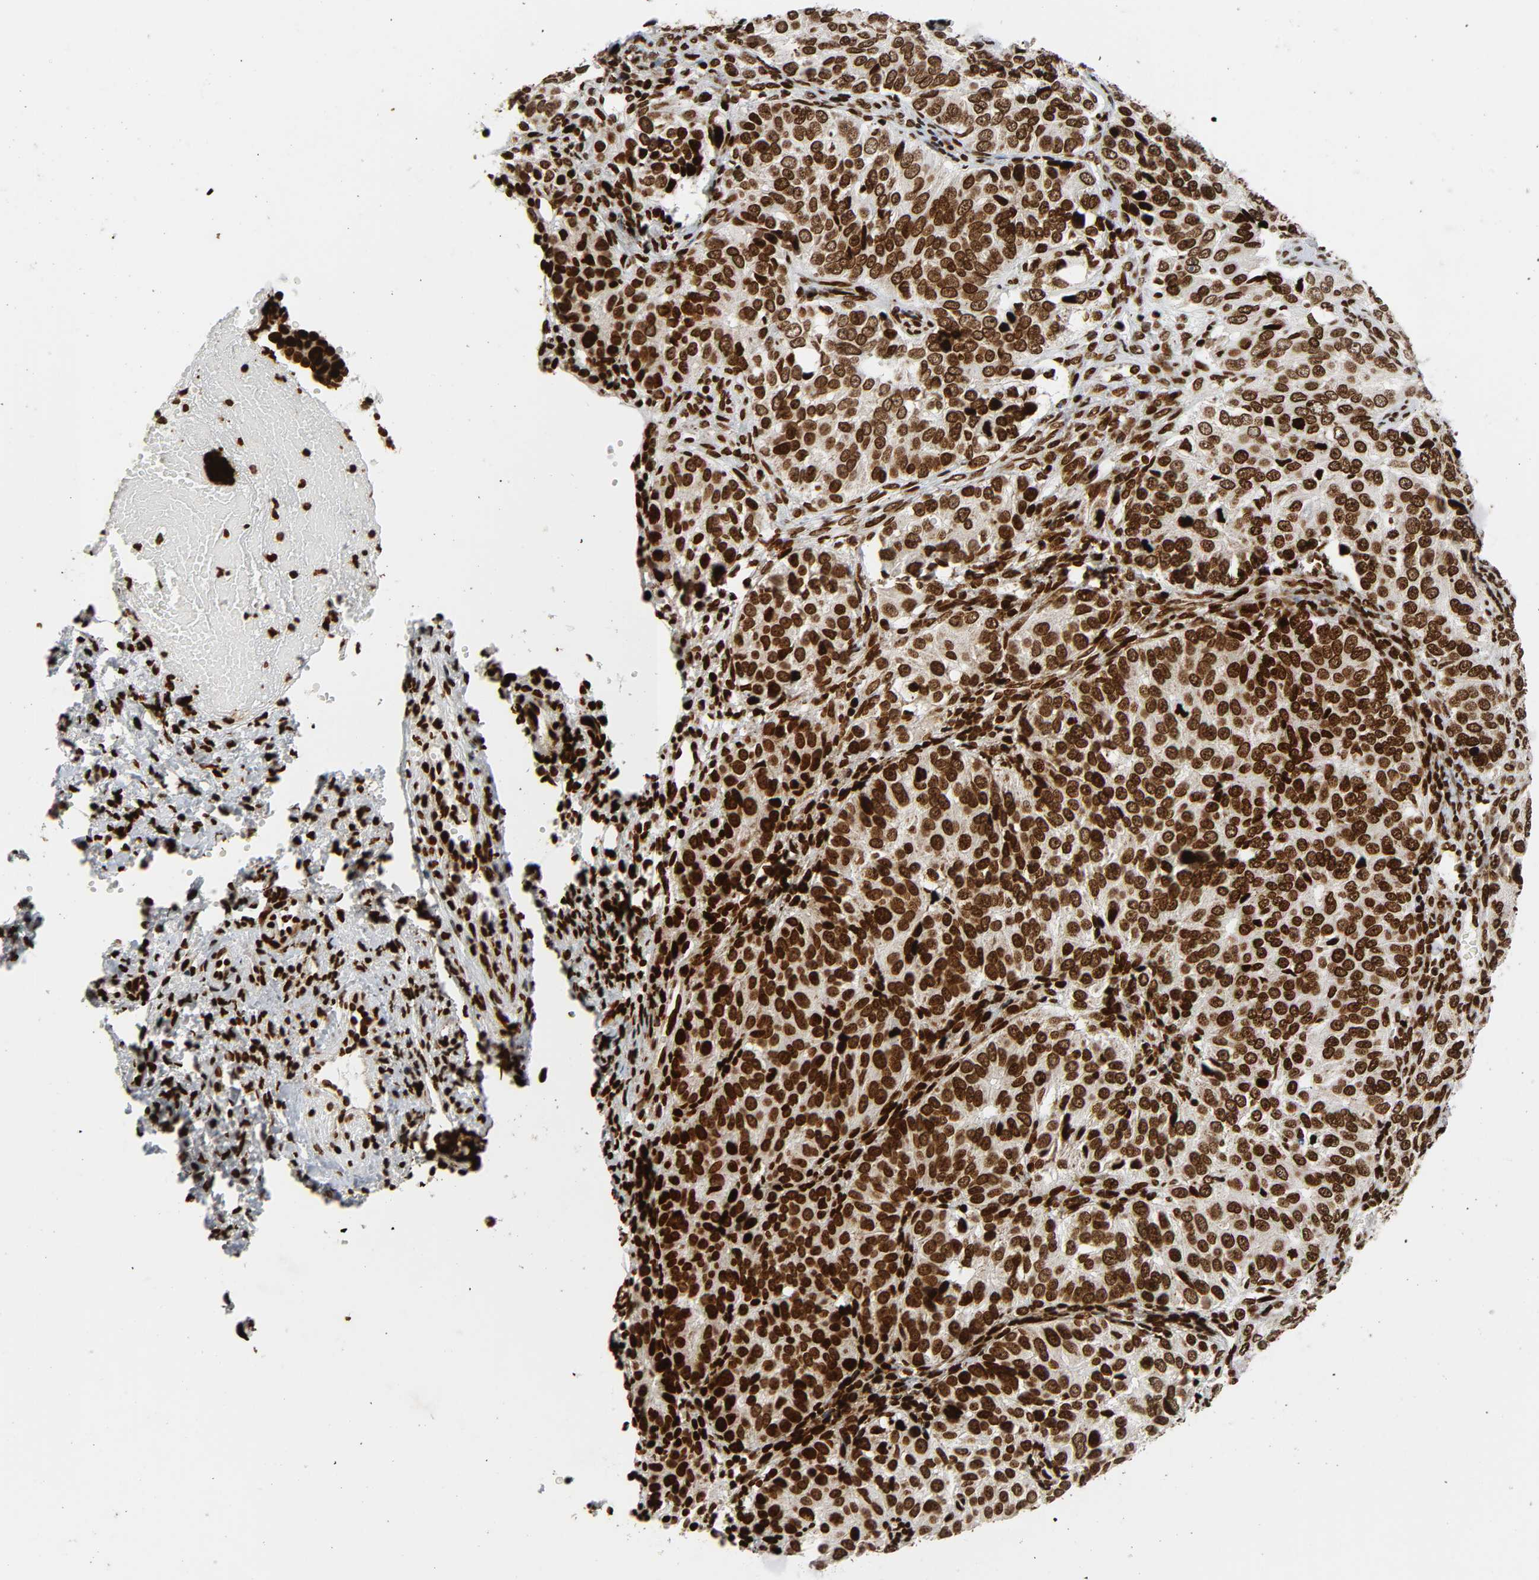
{"staining": {"intensity": "strong", "quantity": ">75%", "location": "nuclear"}, "tissue": "ovarian cancer", "cell_type": "Tumor cells", "image_type": "cancer", "snomed": [{"axis": "morphology", "description": "Carcinoma, endometroid"}, {"axis": "topography", "description": "Ovary"}], "caption": "Endometroid carcinoma (ovarian) tissue demonstrates strong nuclear expression in approximately >75% of tumor cells", "gene": "RXRA", "patient": {"sex": "female", "age": 51}}